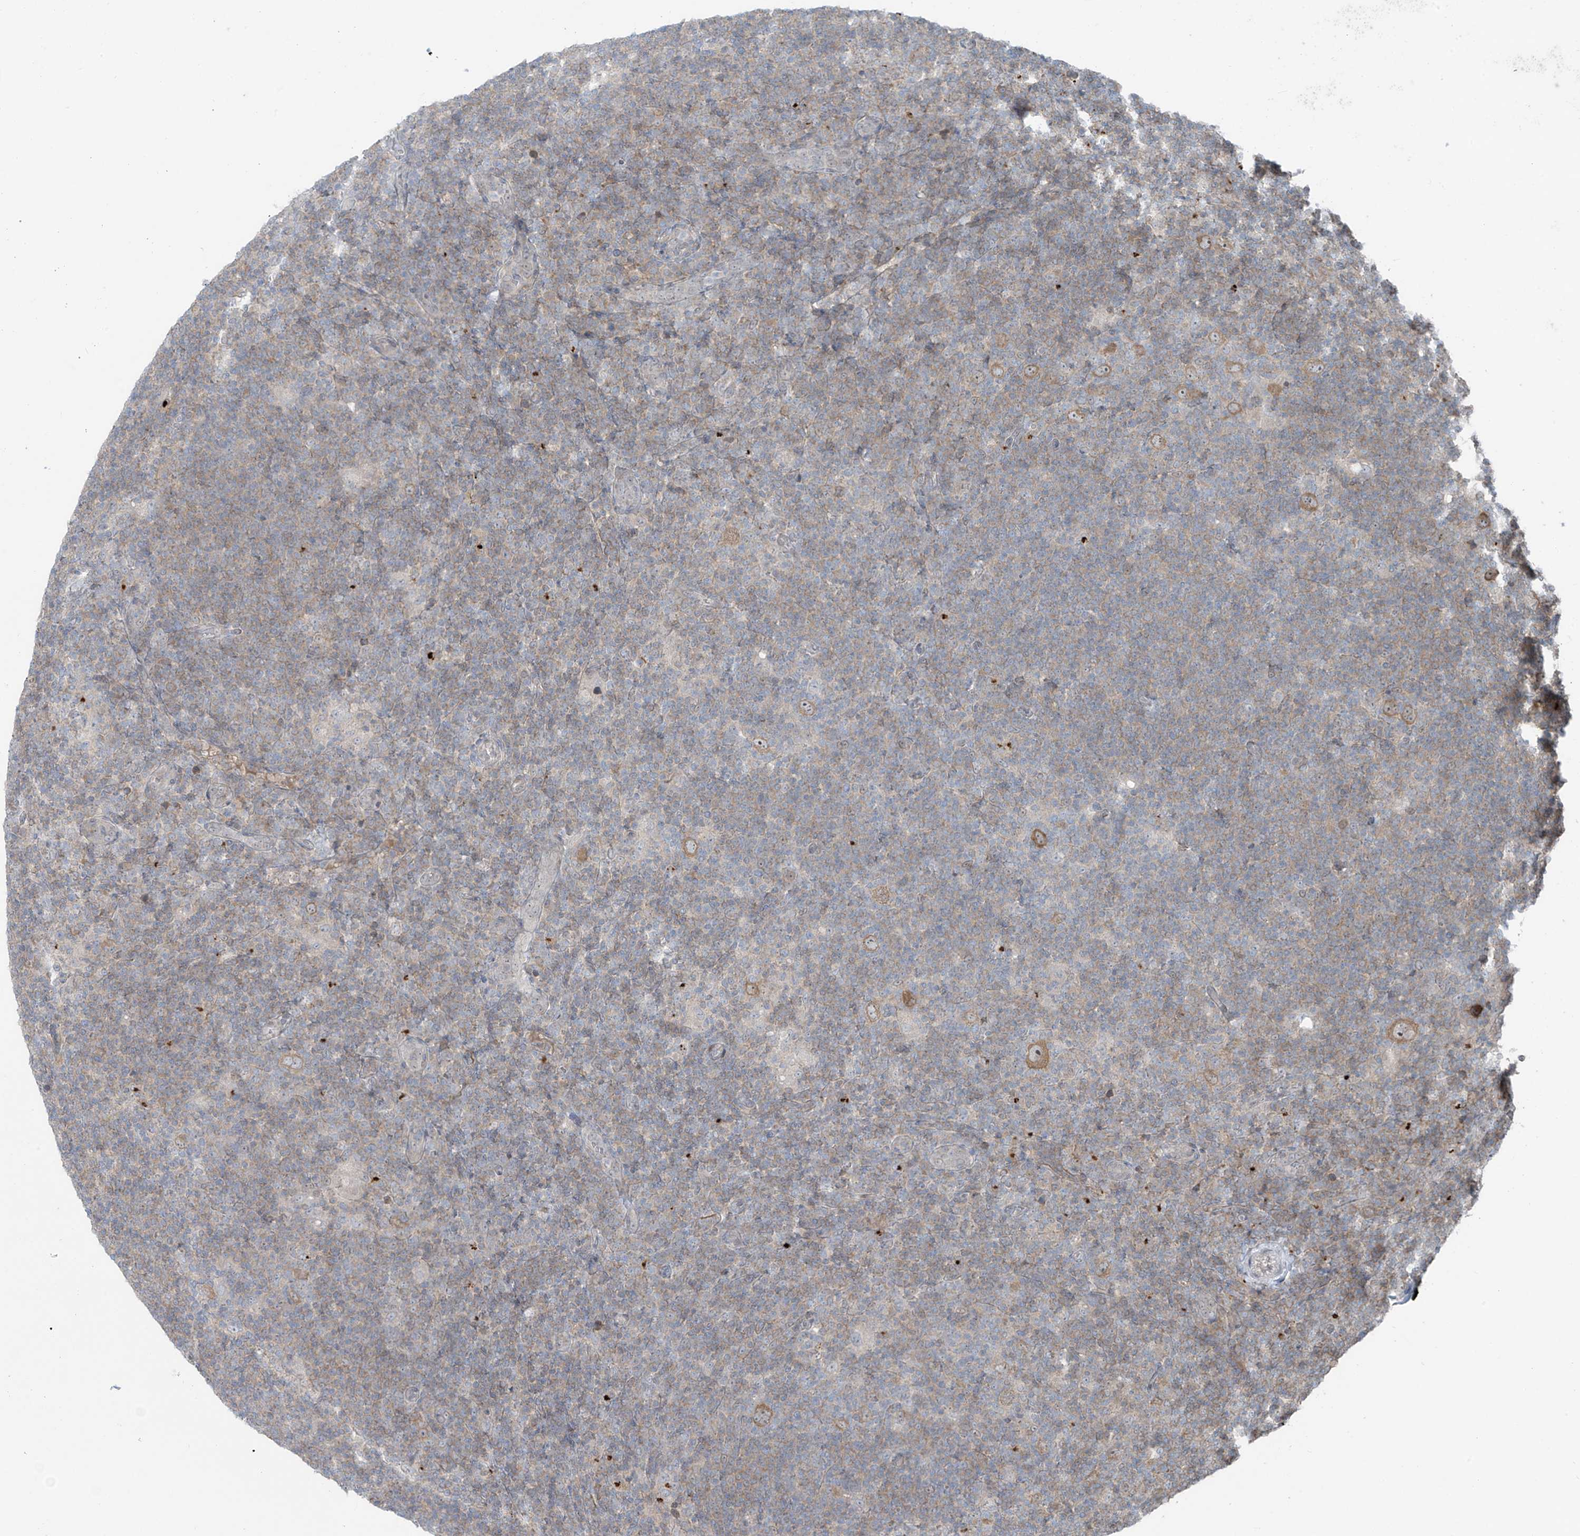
{"staining": {"intensity": "moderate", "quantity": ">75%", "location": "cytoplasmic/membranous"}, "tissue": "lymphoma", "cell_type": "Tumor cells", "image_type": "cancer", "snomed": [{"axis": "morphology", "description": "Hodgkin's disease, NOS"}, {"axis": "topography", "description": "Lymph node"}], "caption": "Lymphoma stained with immunohistochemistry (IHC) exhibits moderate cytoplasmic/membranous positivity in approximately >75% of tumor cells.", "gene": "PPAT", "patient": {"sex": "female", "age": 57}}